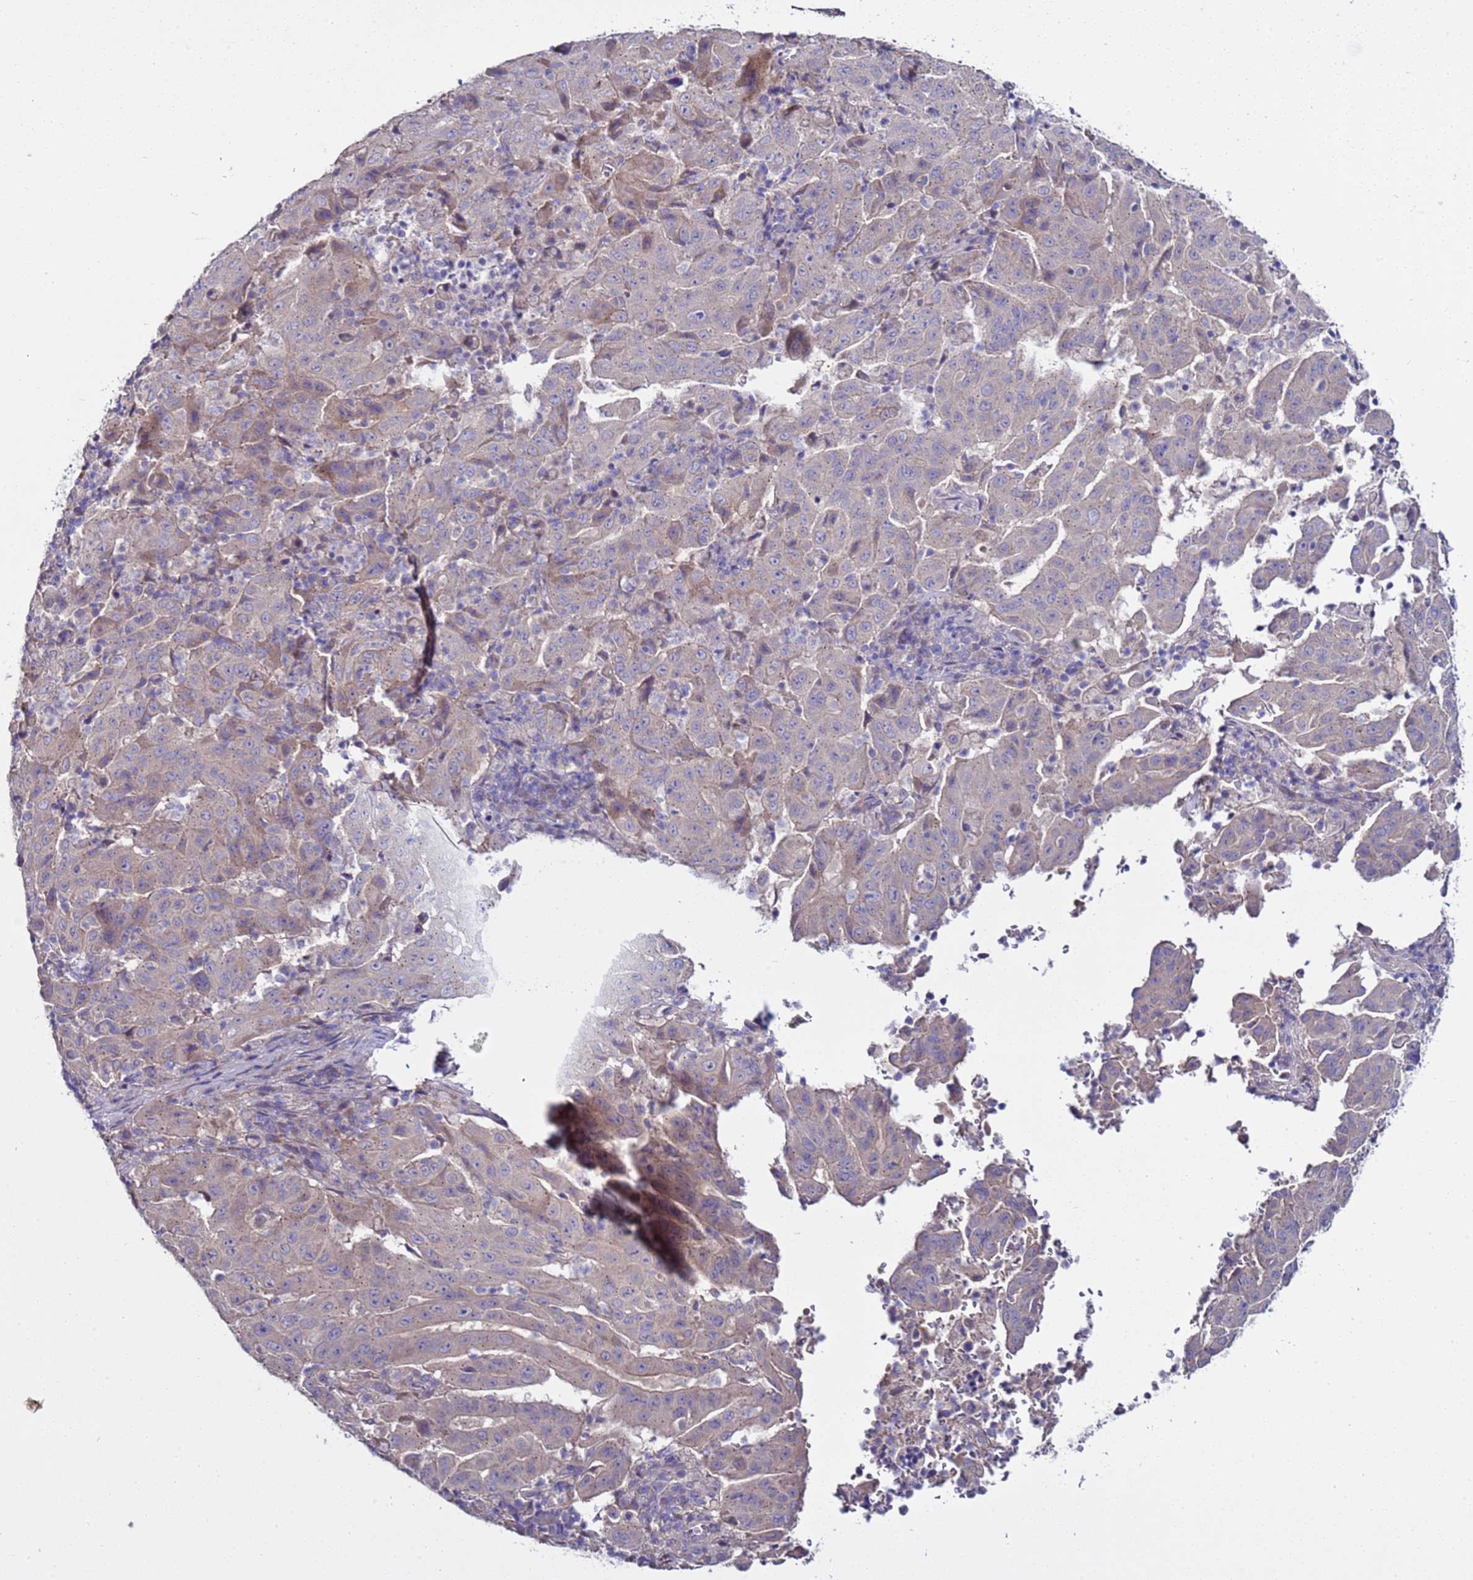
{"staining": {"intensity": "negative", "quantity": "none", "location": "none"}, "tissue": "pancreatic cancer", "cell_type": "Tumor cells", "image_type": "cancer", "snomed": [{"axis": "morphology", "description": "Adenocarcinoma, NOS"}, {"axis": "topography", "description": "Pancreas"}], "caption": "DAB immunohistochemical staining of human adenocarcinoma (pancreatic) shows no significant expression in tumor cells.", "gene": "RABL2B", "patient": {"sex": "male", "age": 63}}